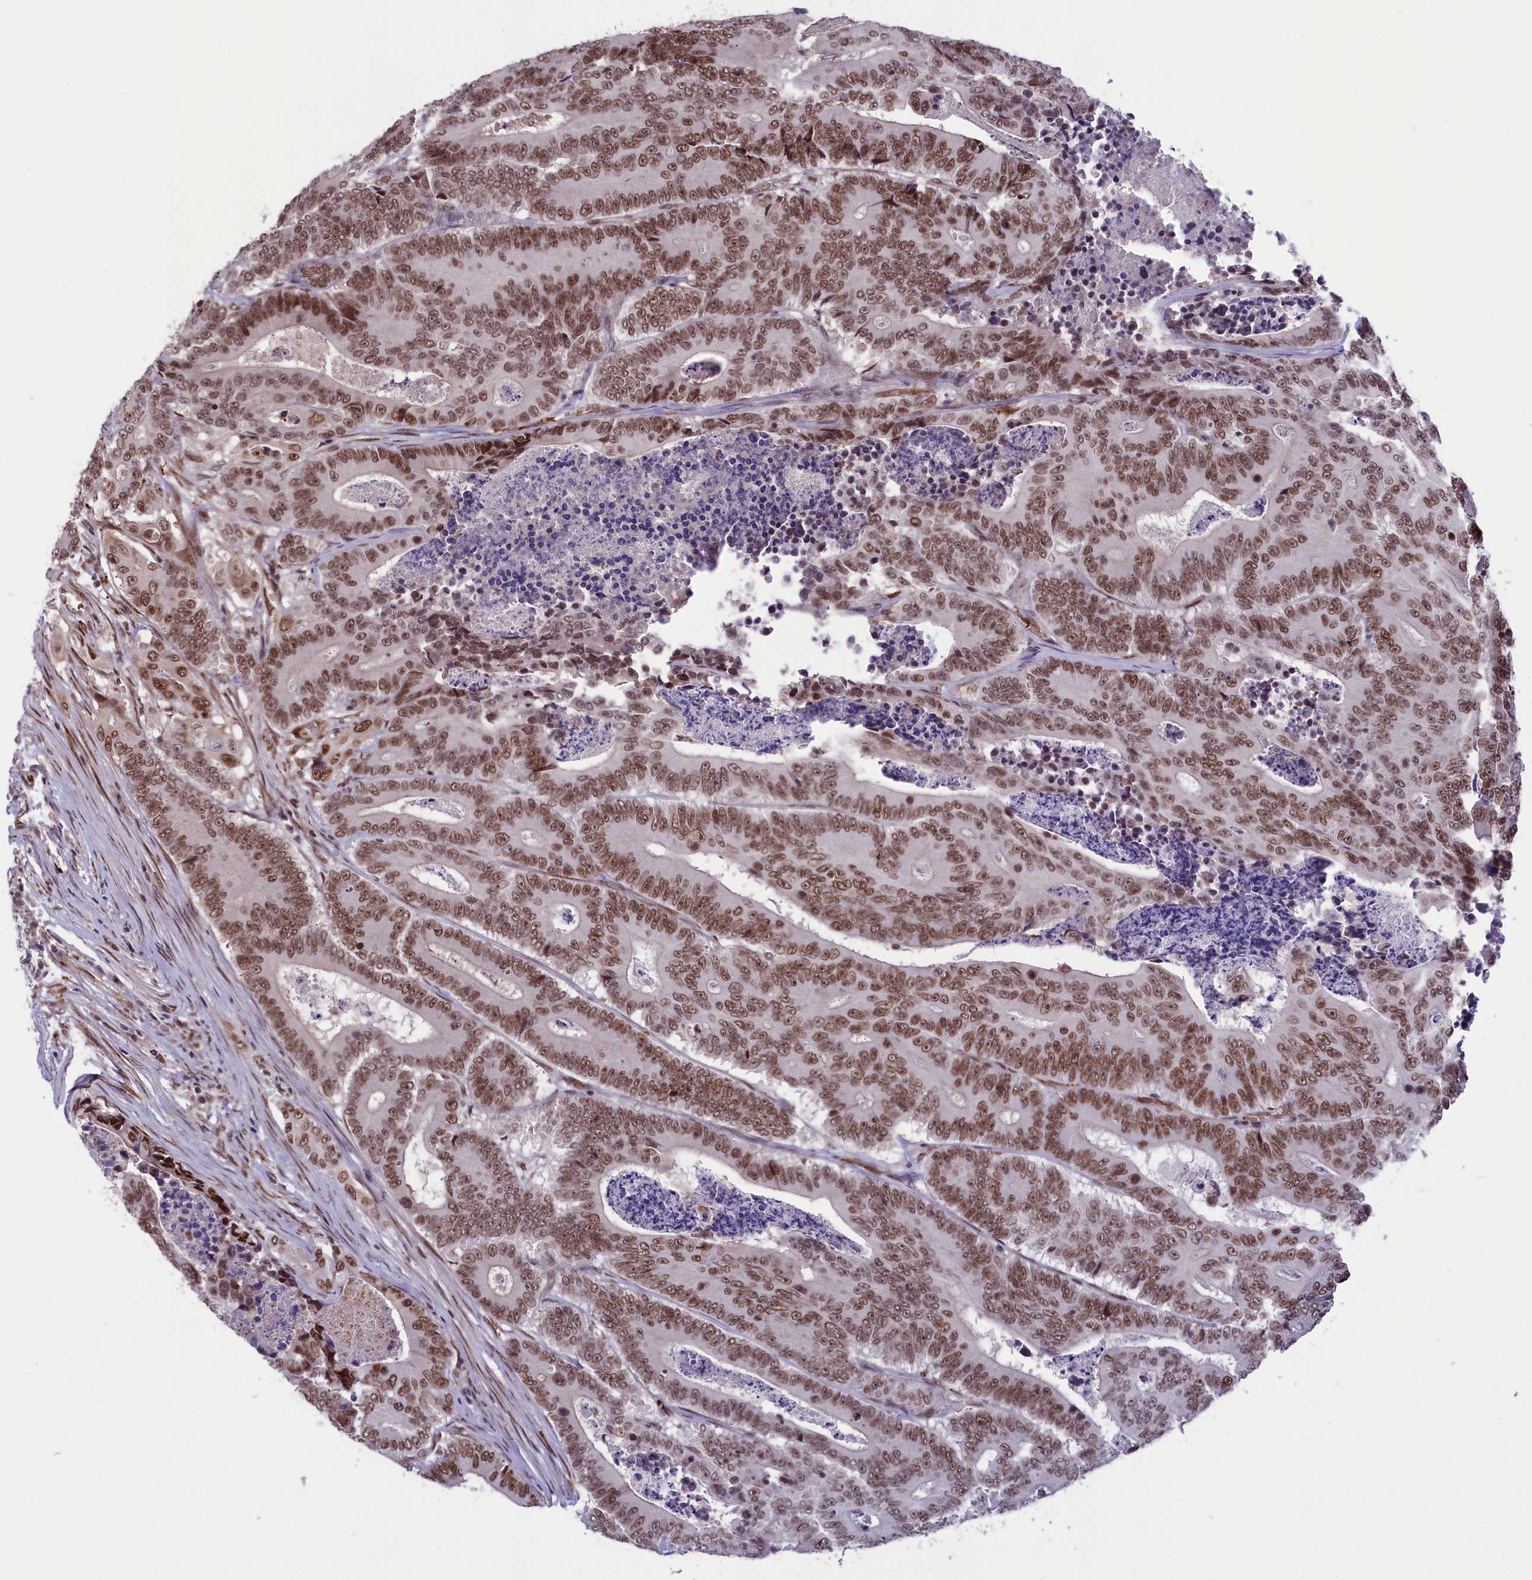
{"staining": {"intensity": "moderate", "quantity": ">75%", "location": "nuclear"}, "tissue": "colorectal cancer", "cell_type": "Tumor cells", "image_type": "cancer", "snomed": [{"axis": "morphology", "description": "Adenocarcinoma, NOS"}, {"axis": "topography", "description": "Colon"}], "caption": "DAB (3,3'-diaminobenzidine) immunohistochemical staining of colorectal cancer demonstrates moderate nuclear protein staining in approximately >75% of tumor cells.", "gene": "MPHOSPH8", "patient": {"sex": "male", "age": 83}}